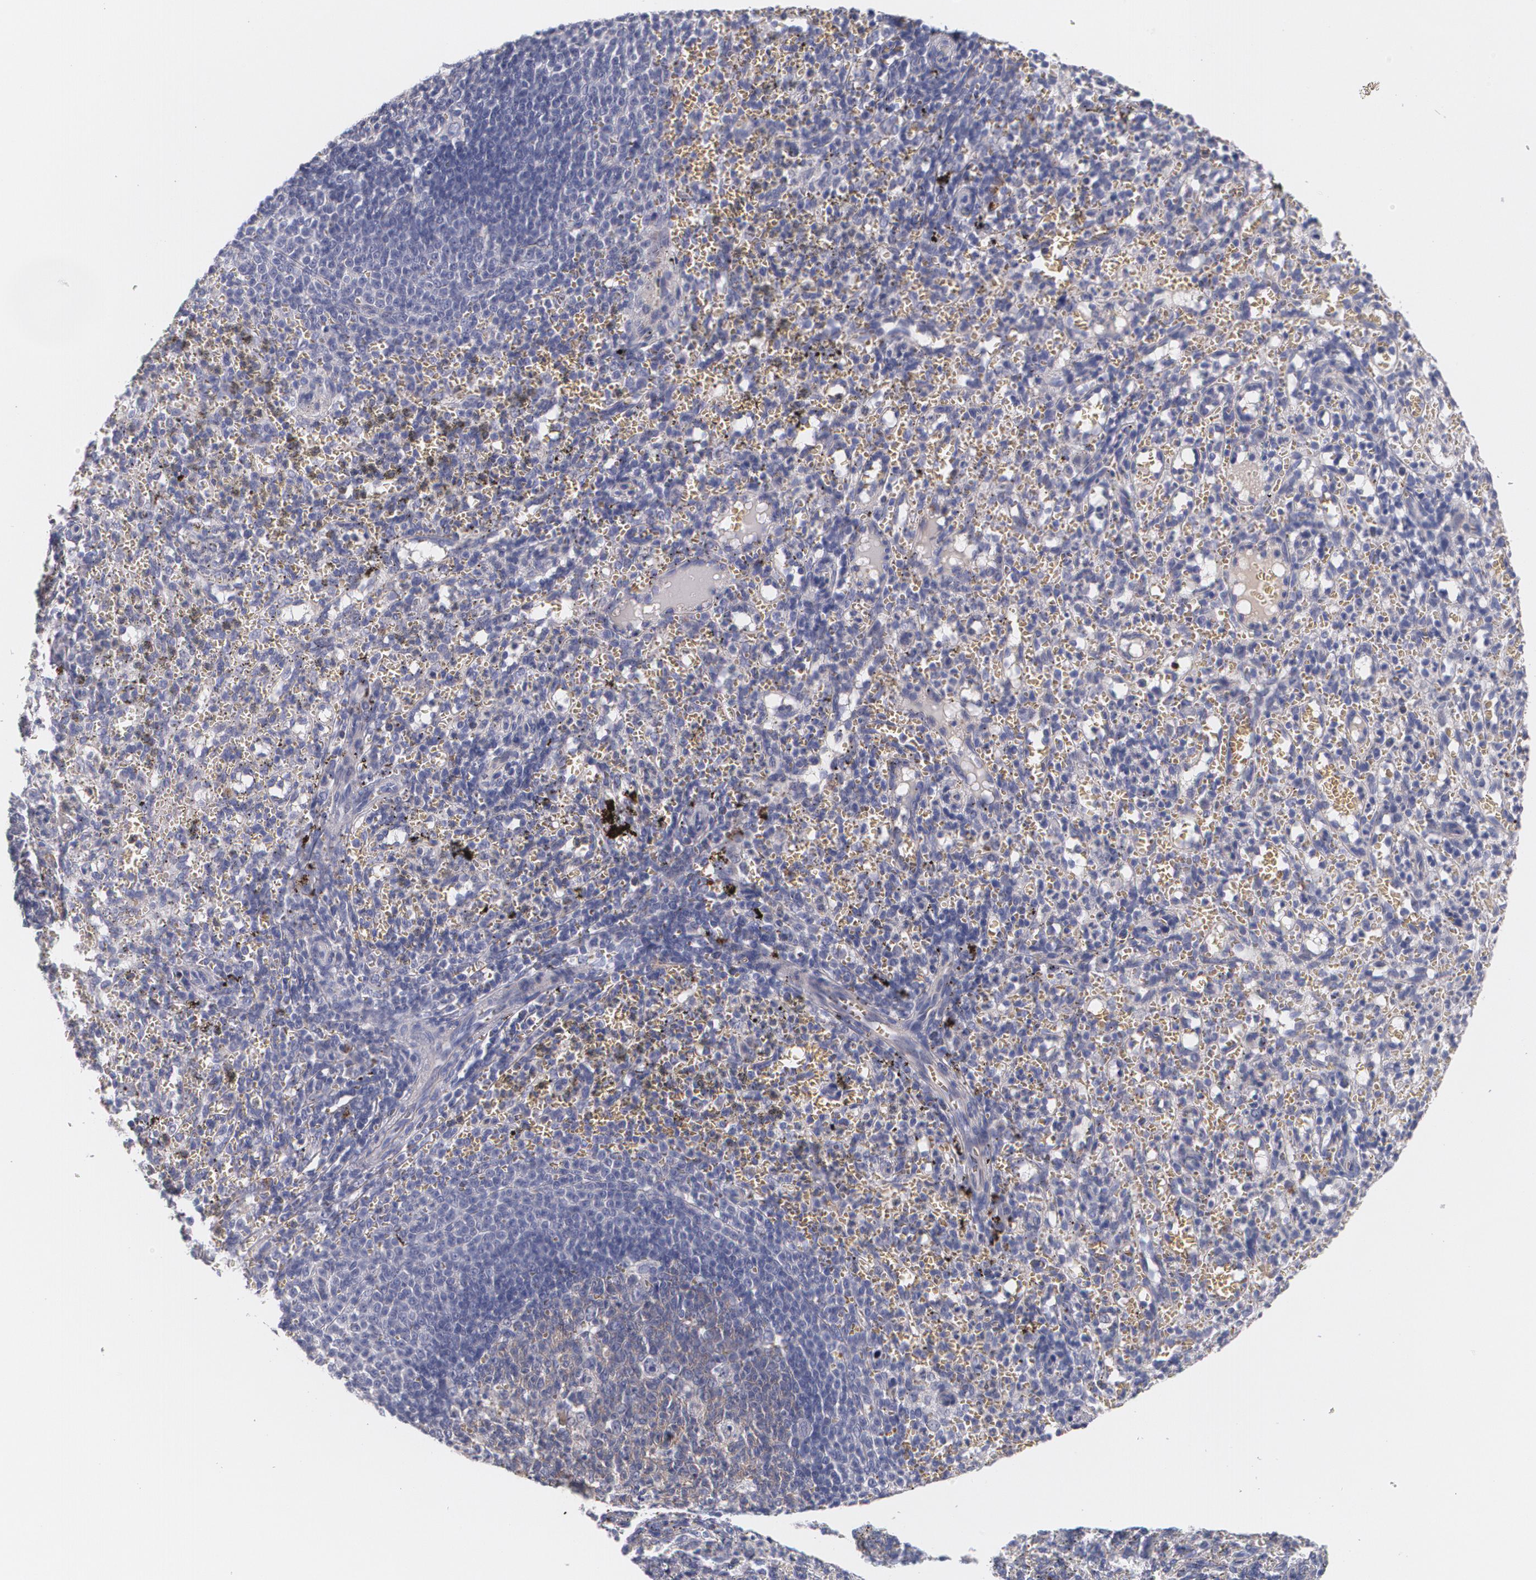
{"staining": {"intensity": "negative", "quantity": "none", "location": "none"}, "tissue": "spleen", "cell_type": "Cells in red pulp", "image_type": "normal", "snomed": [{"axis": "morphology", "description": "Normal tissue, NOS"}, {"axis": "topography", "description": "Spleen"}], "caption": "Immunohistochemistry image of normal spleen stained for a protein (brown), which displays no expression in cells in red pulp.", "gene": "FBLN1", "patient": {"sex": "female", "age": 10}}